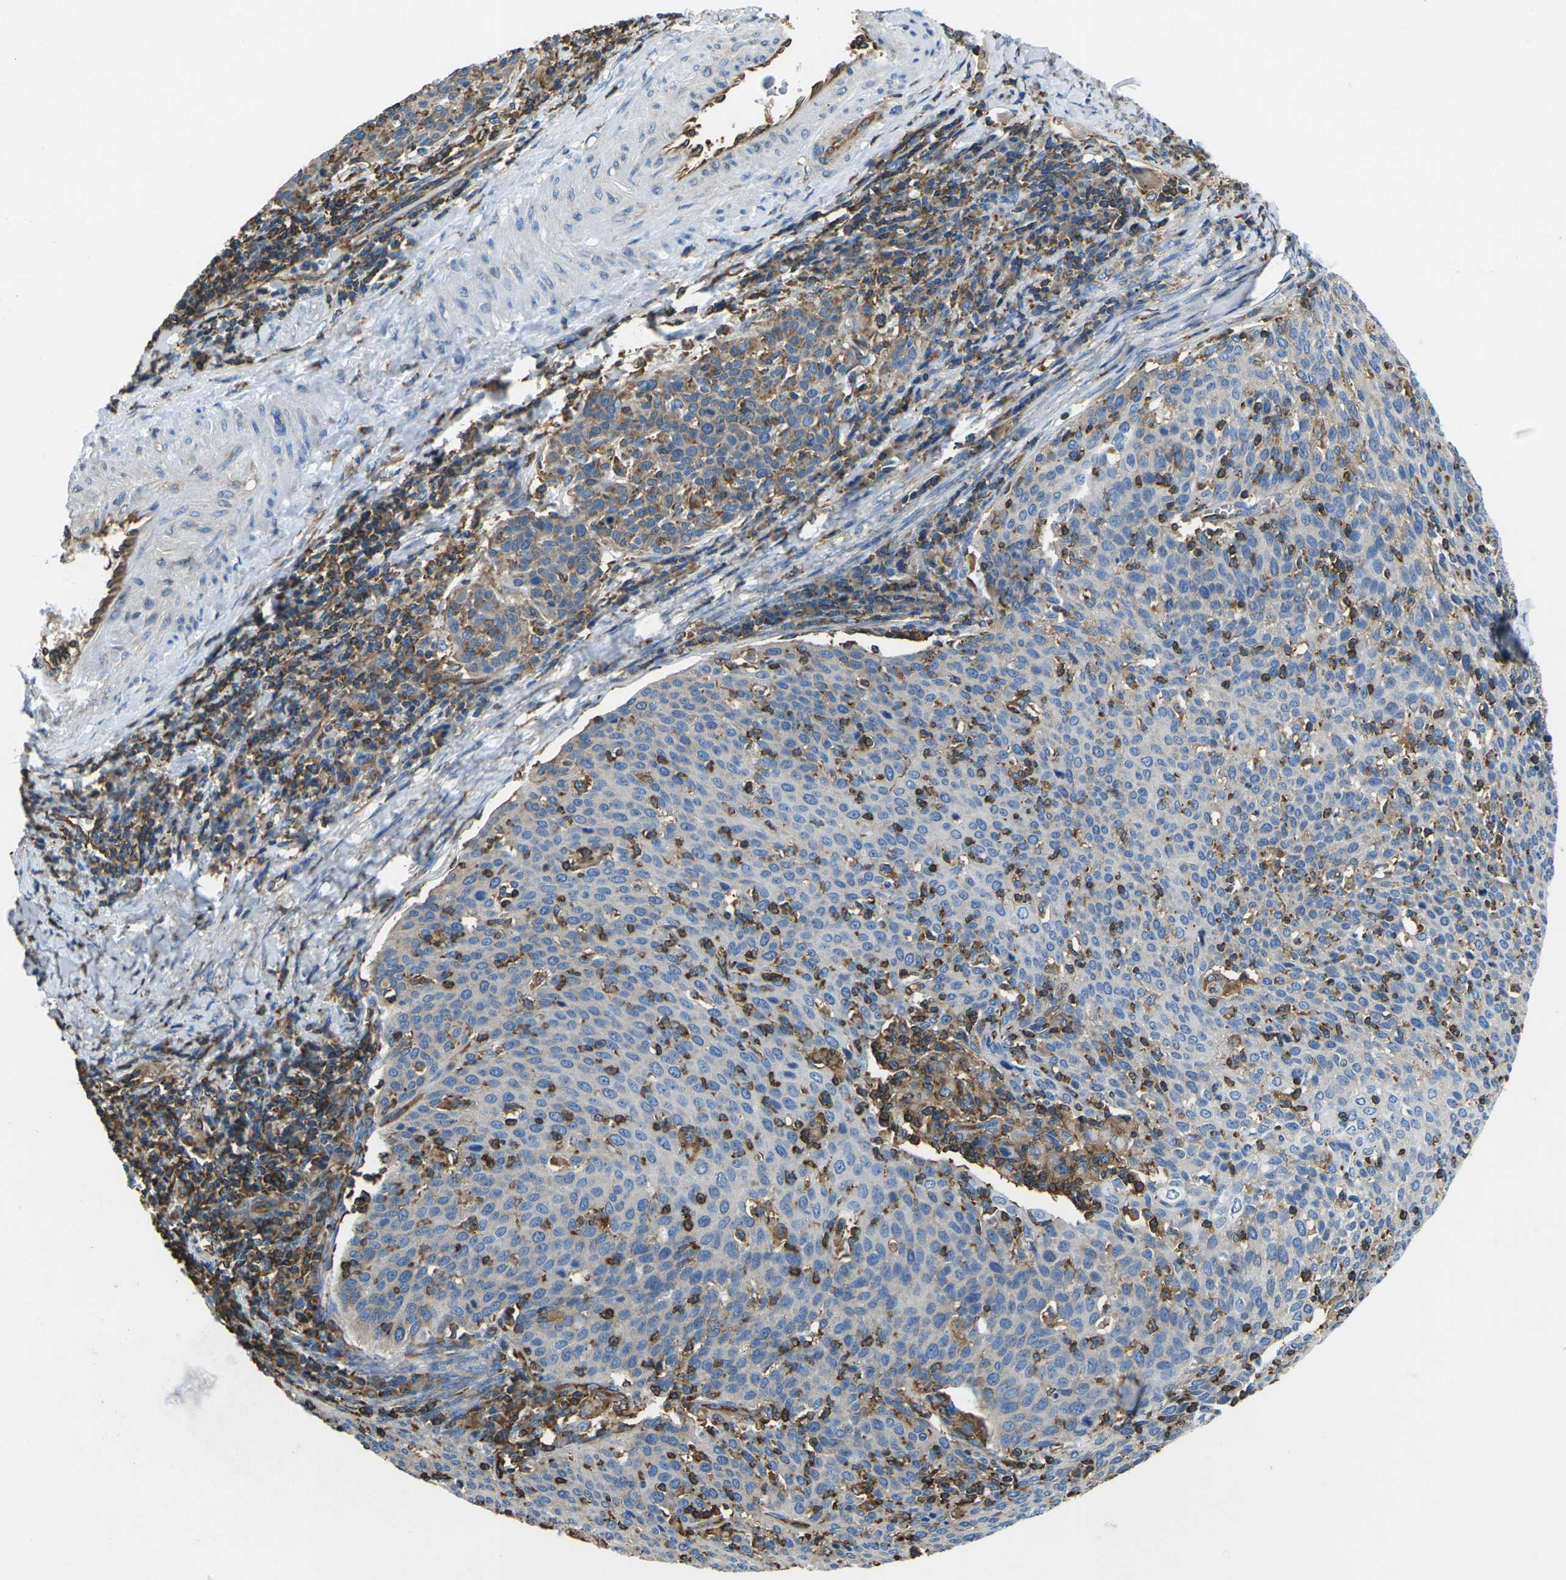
{"staining": {"intensity": "moderate", "quantity": "<25%", "location": "cytoplasmic/membranous"}, "tissue": "cervical cancer", "cell_type": "Tumor cells", "image_type": "cancer", "snomed": [{"axis": "morphology", "description": "Squamous cell carcinoma, NOS"}, {"axis": "topography", "description": "Cervix"}], "caption": "This is a histology image of immunohistochemistry (IHC) staining of cervical cancer, which shows moderate positivity in the cytoplasmic/membranous of tumor cells.", "gene": "FAM110D", "patient": {"sex": "female", "age": 38}}